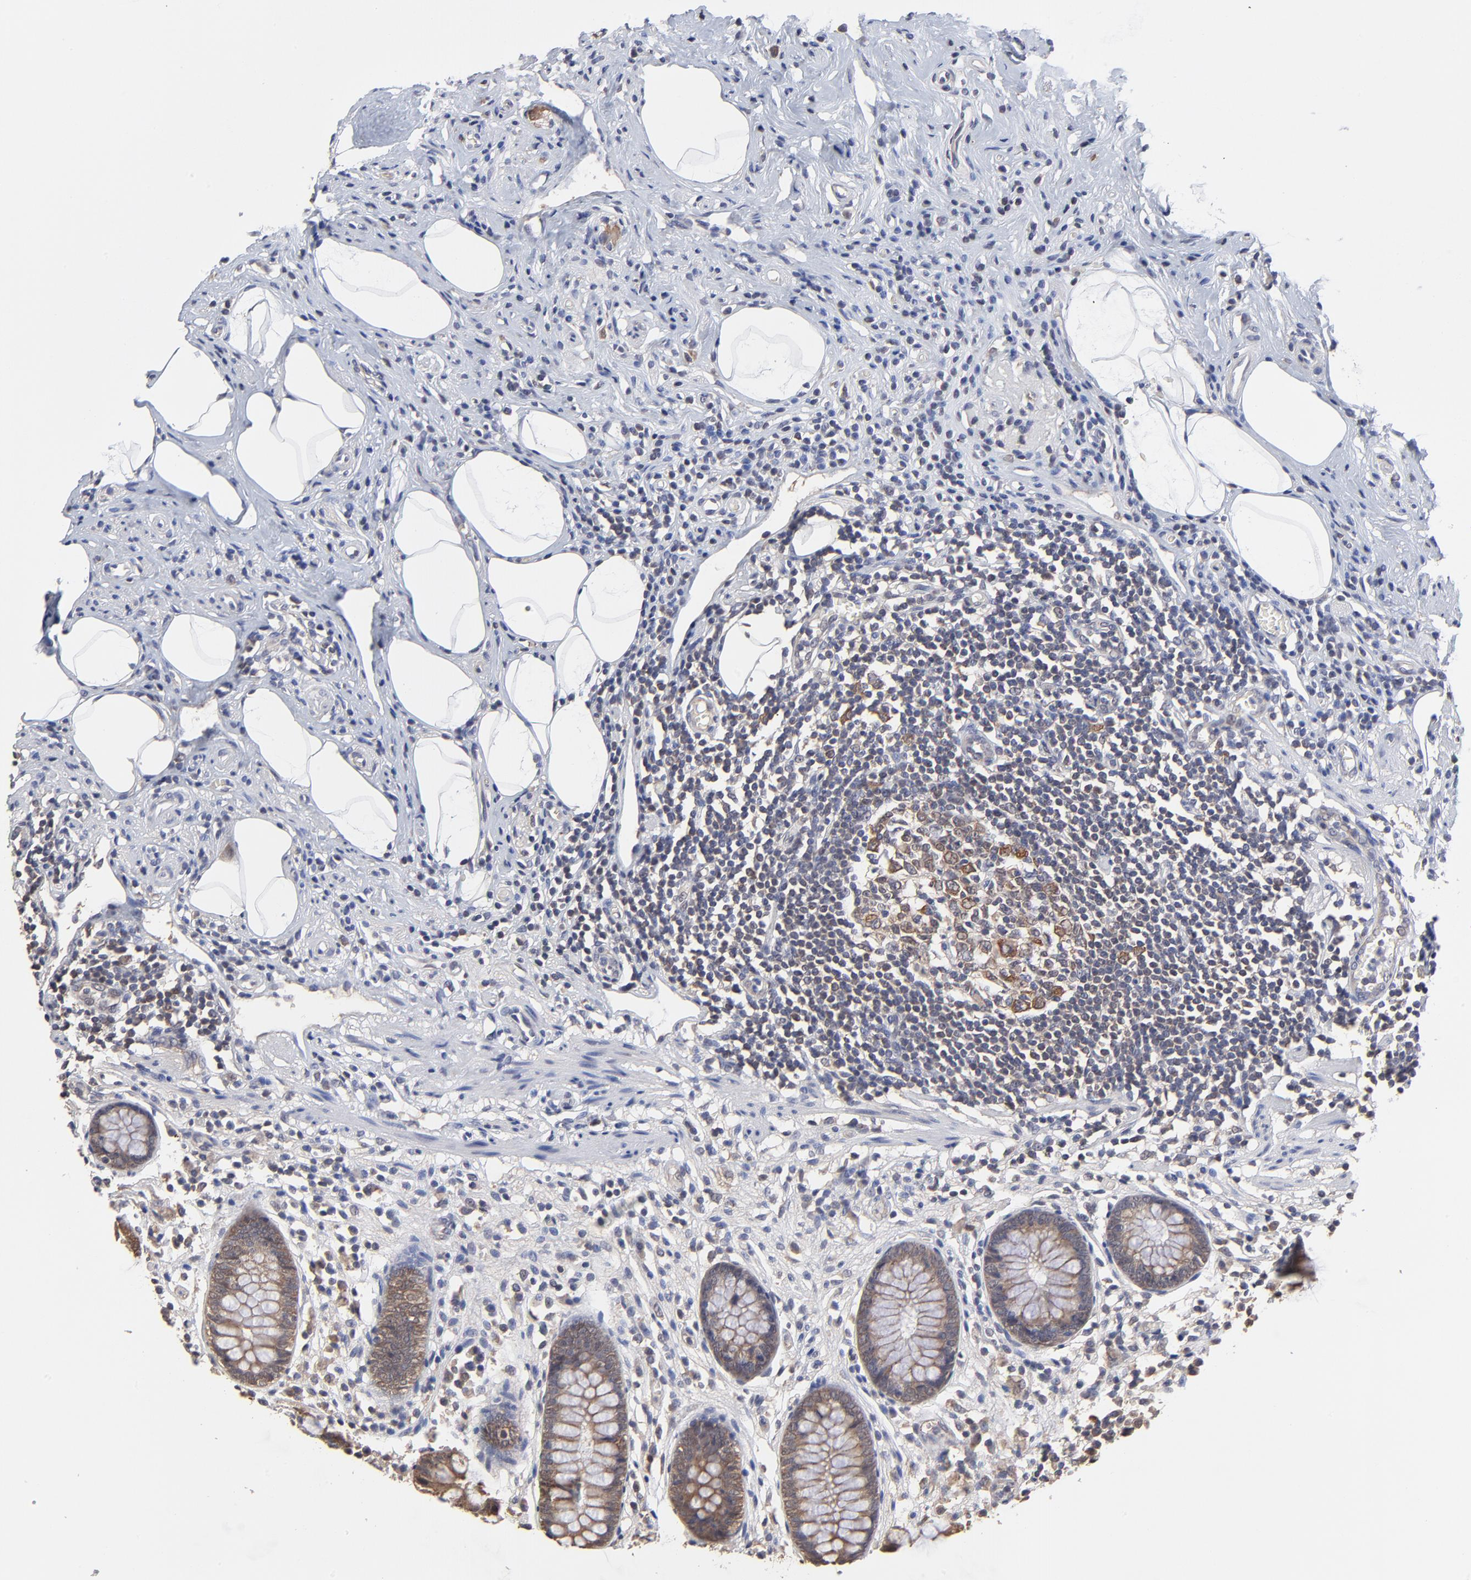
{"staining": {"intensity": "moderate", "quantity": ">75%", "location": "cytoplasmic/membranous"}, "tissue": "appendix", "cell_type": "Glandular cells", "image_type": "normal", "snomed": [{"axis": "morphology", "description": "Normal tissue, NOS"}, {"axis": "topography", "description": "Appendix"}], "caption": "Glandular cells display medium levels of moderate cytoplasmic/membranous positivity in approximately >75% of cells in benign appendix. (Brightfield microscopy of DAB IHC at high magnification).", "gene": "CCT2", "patient": {"sex": "male", "age": 38}}